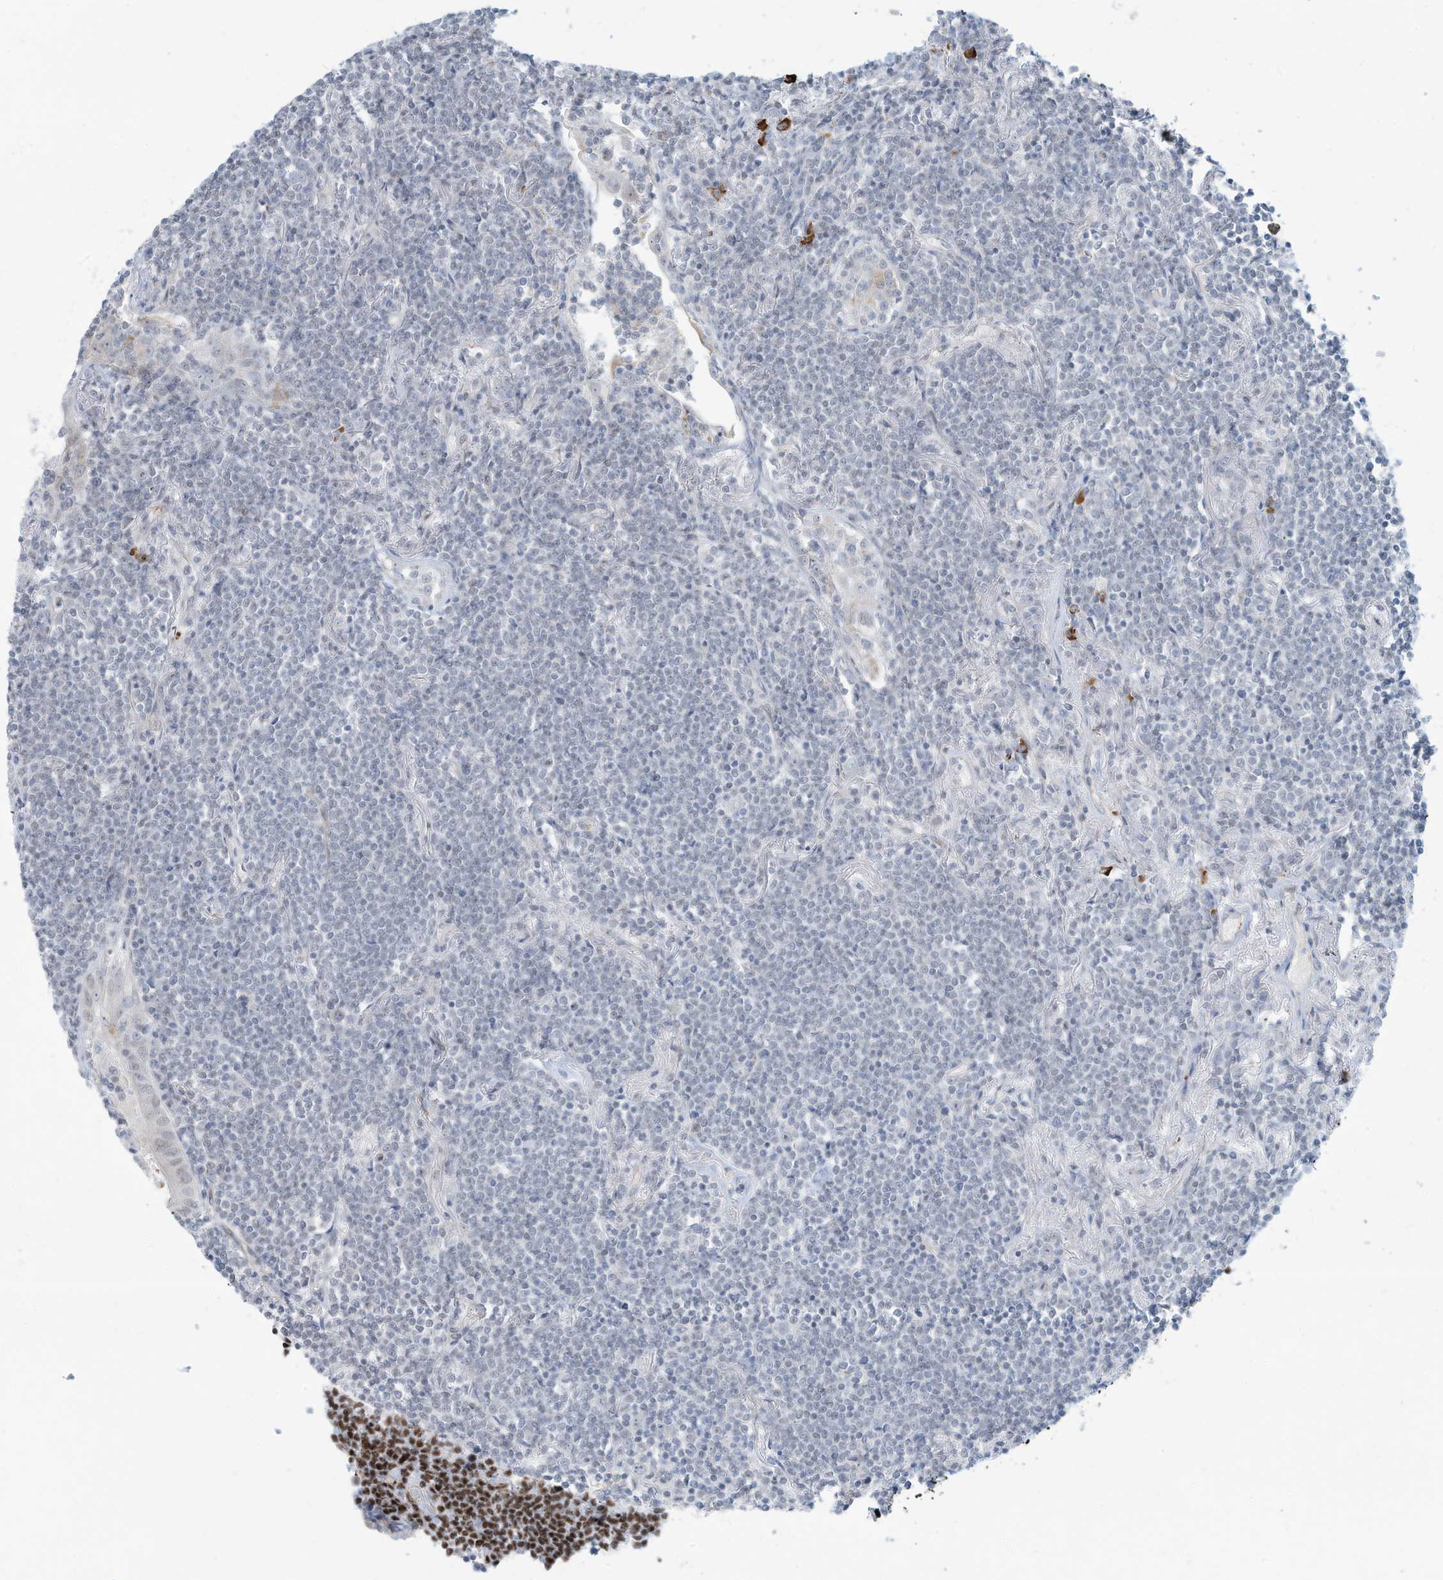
{"staining": {"intensity": "negative", "quantity": "none", "location": "none"}, "tissue": "lymphoma", "cell_type": "Tumor cells", "image_type": "cancer", "snomed": [{"axis": "morphology", "description": "Malignant lymphoma, non-Hodgkin's type, Low grade"}, {"axis": "topography", "description": "Lung"}], "caption": "Lymphoma was stained to show a protein in brown. There is no significant positivity in tumor cells. Brightfield microscopy of immunohistochemistry (IHC) stained with DAB (brown) and hematoxylin (blue), captured at high magnification.", "gene": "SARNP", "patient": {"sex": "female", "age": 71}}